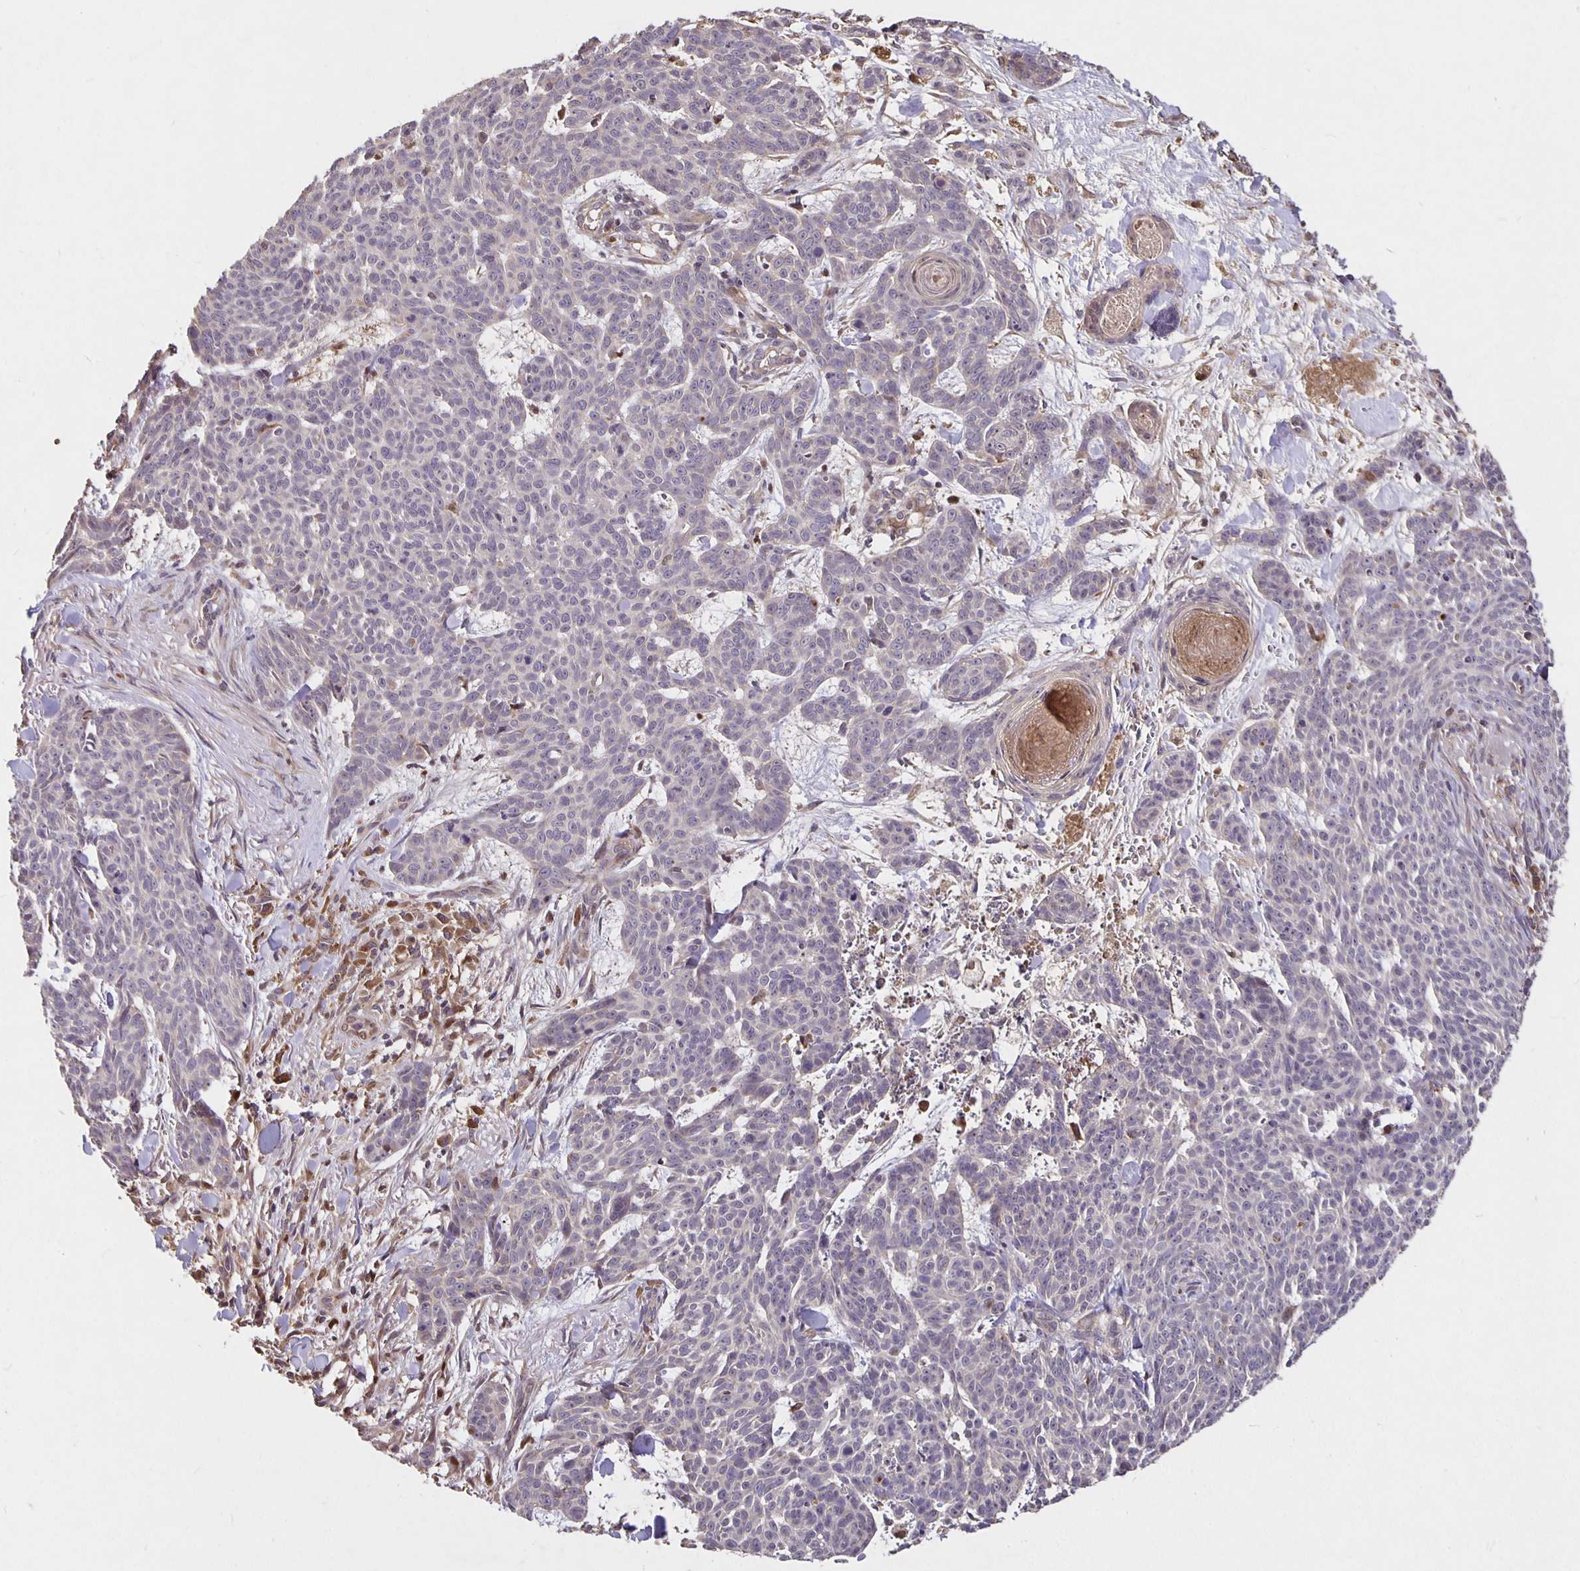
{"staining": {"intensity": "negative", "quantity": "none", "location": "none"}, "tissue": "skin cancer", "cell_type": "Tumor cells", "image_type": "cancer", "snomed": [{"axis": "morphology", "description": "Basal cell carcinoma"}, {"axis": "topography", "description": "Skin"}], "caption": "Micrograph shows no significant protein expression in tumor cells of basal cell carcinoma (skin).", "gene": "NOG", "patient": {"sex": "female", "age": 93}}